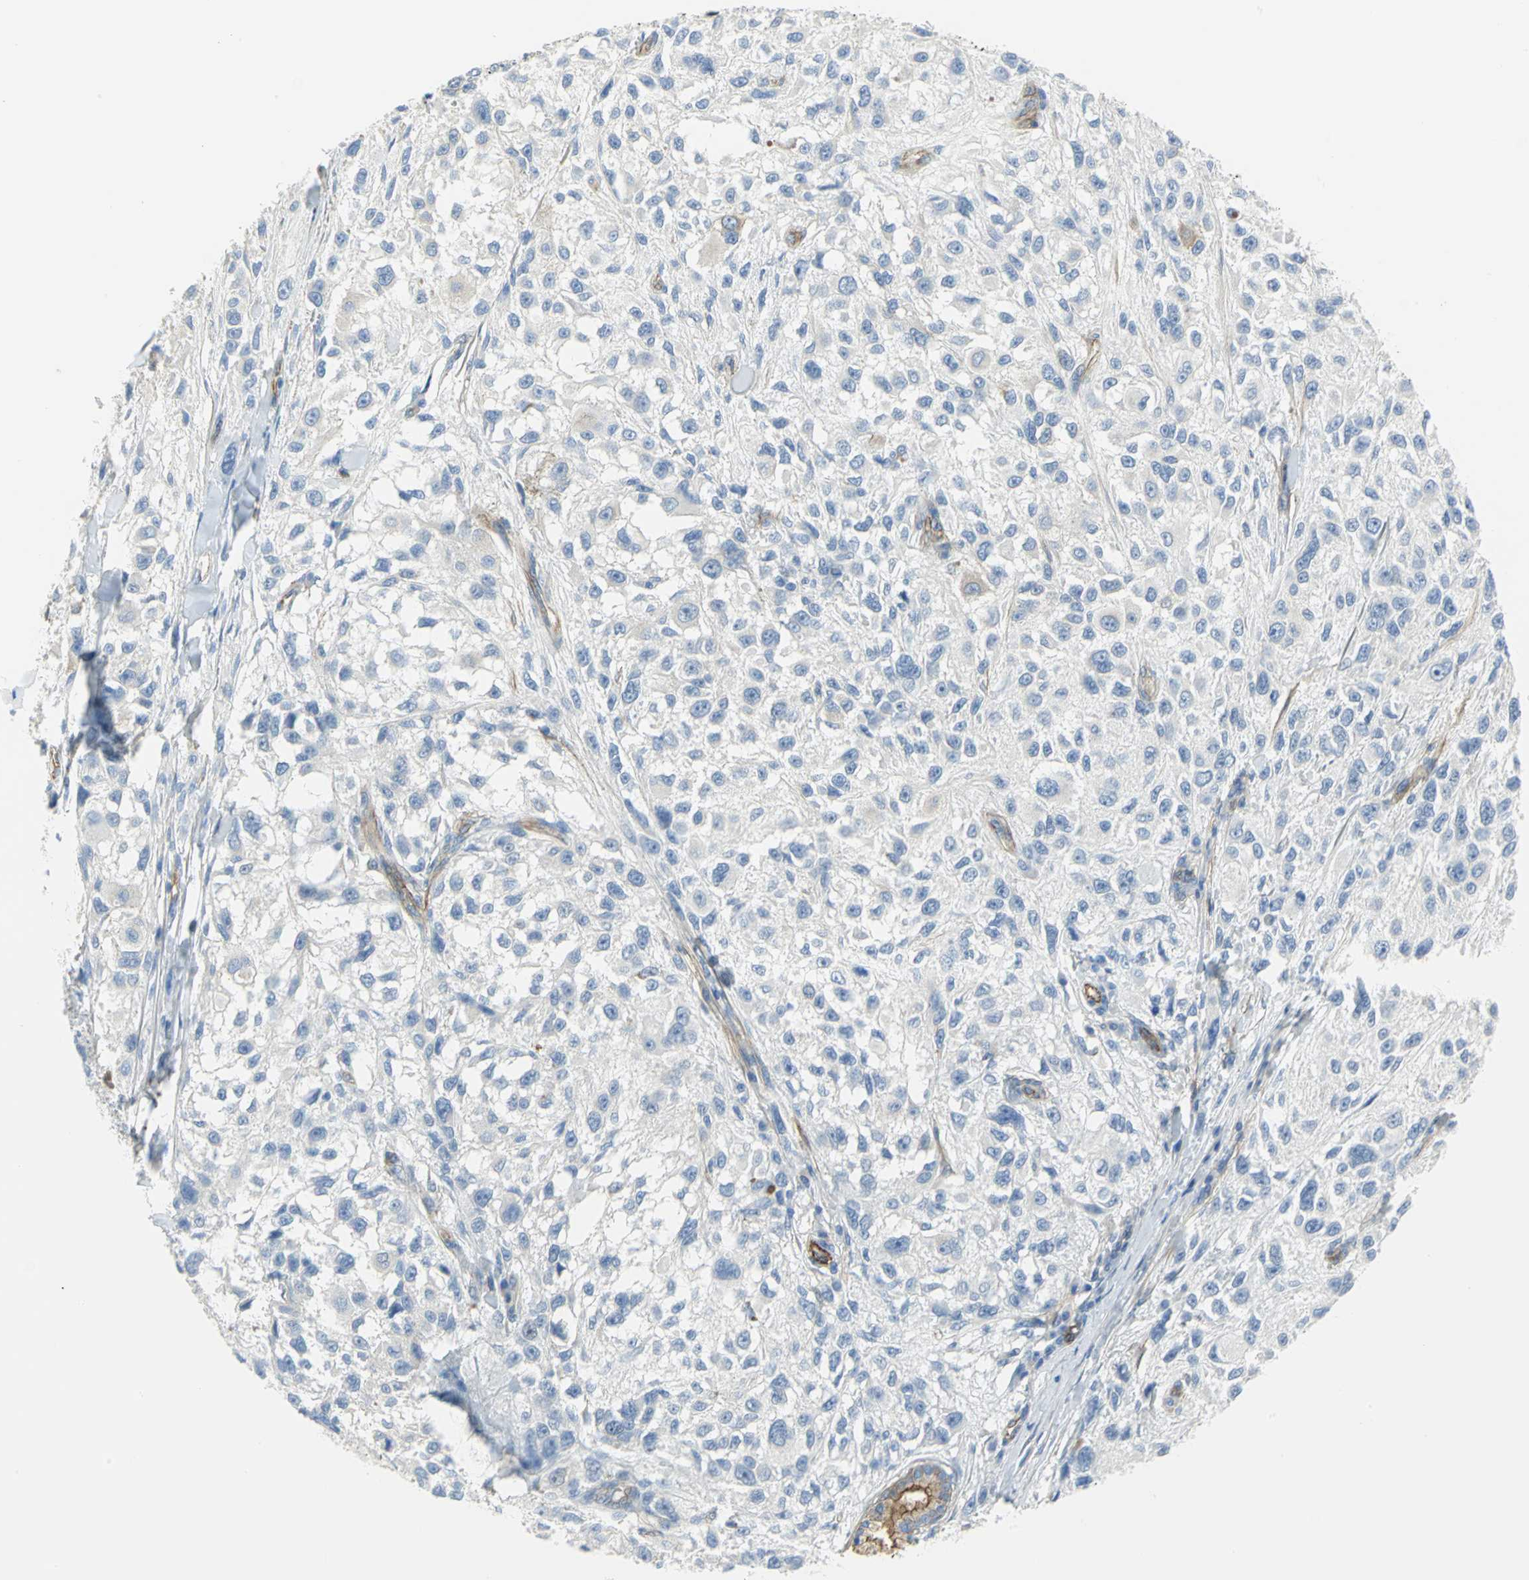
{"staining": {"intensity": "negative", "quantity": "none", "location": "none"}, "tissue": "melanoma", "cell_type": "Tumor cells", "image_type": "cancer", "snomed": [{"axis": "morphology", "description": "Necrosis, NOS"}, {"axis": "morphology", "description": "Malignant melanoma, NOS"}, {"axis": "topography", "description": "Skin"}], "caption": "High magnification brightfield microscopy of malignant melanoma stained with DAB (brown) and counterstained with hematoxylin (blue): tumor cells show no significant expression.", "gene": "FLNB", "patient": {"sex": "female", "age": 87}}